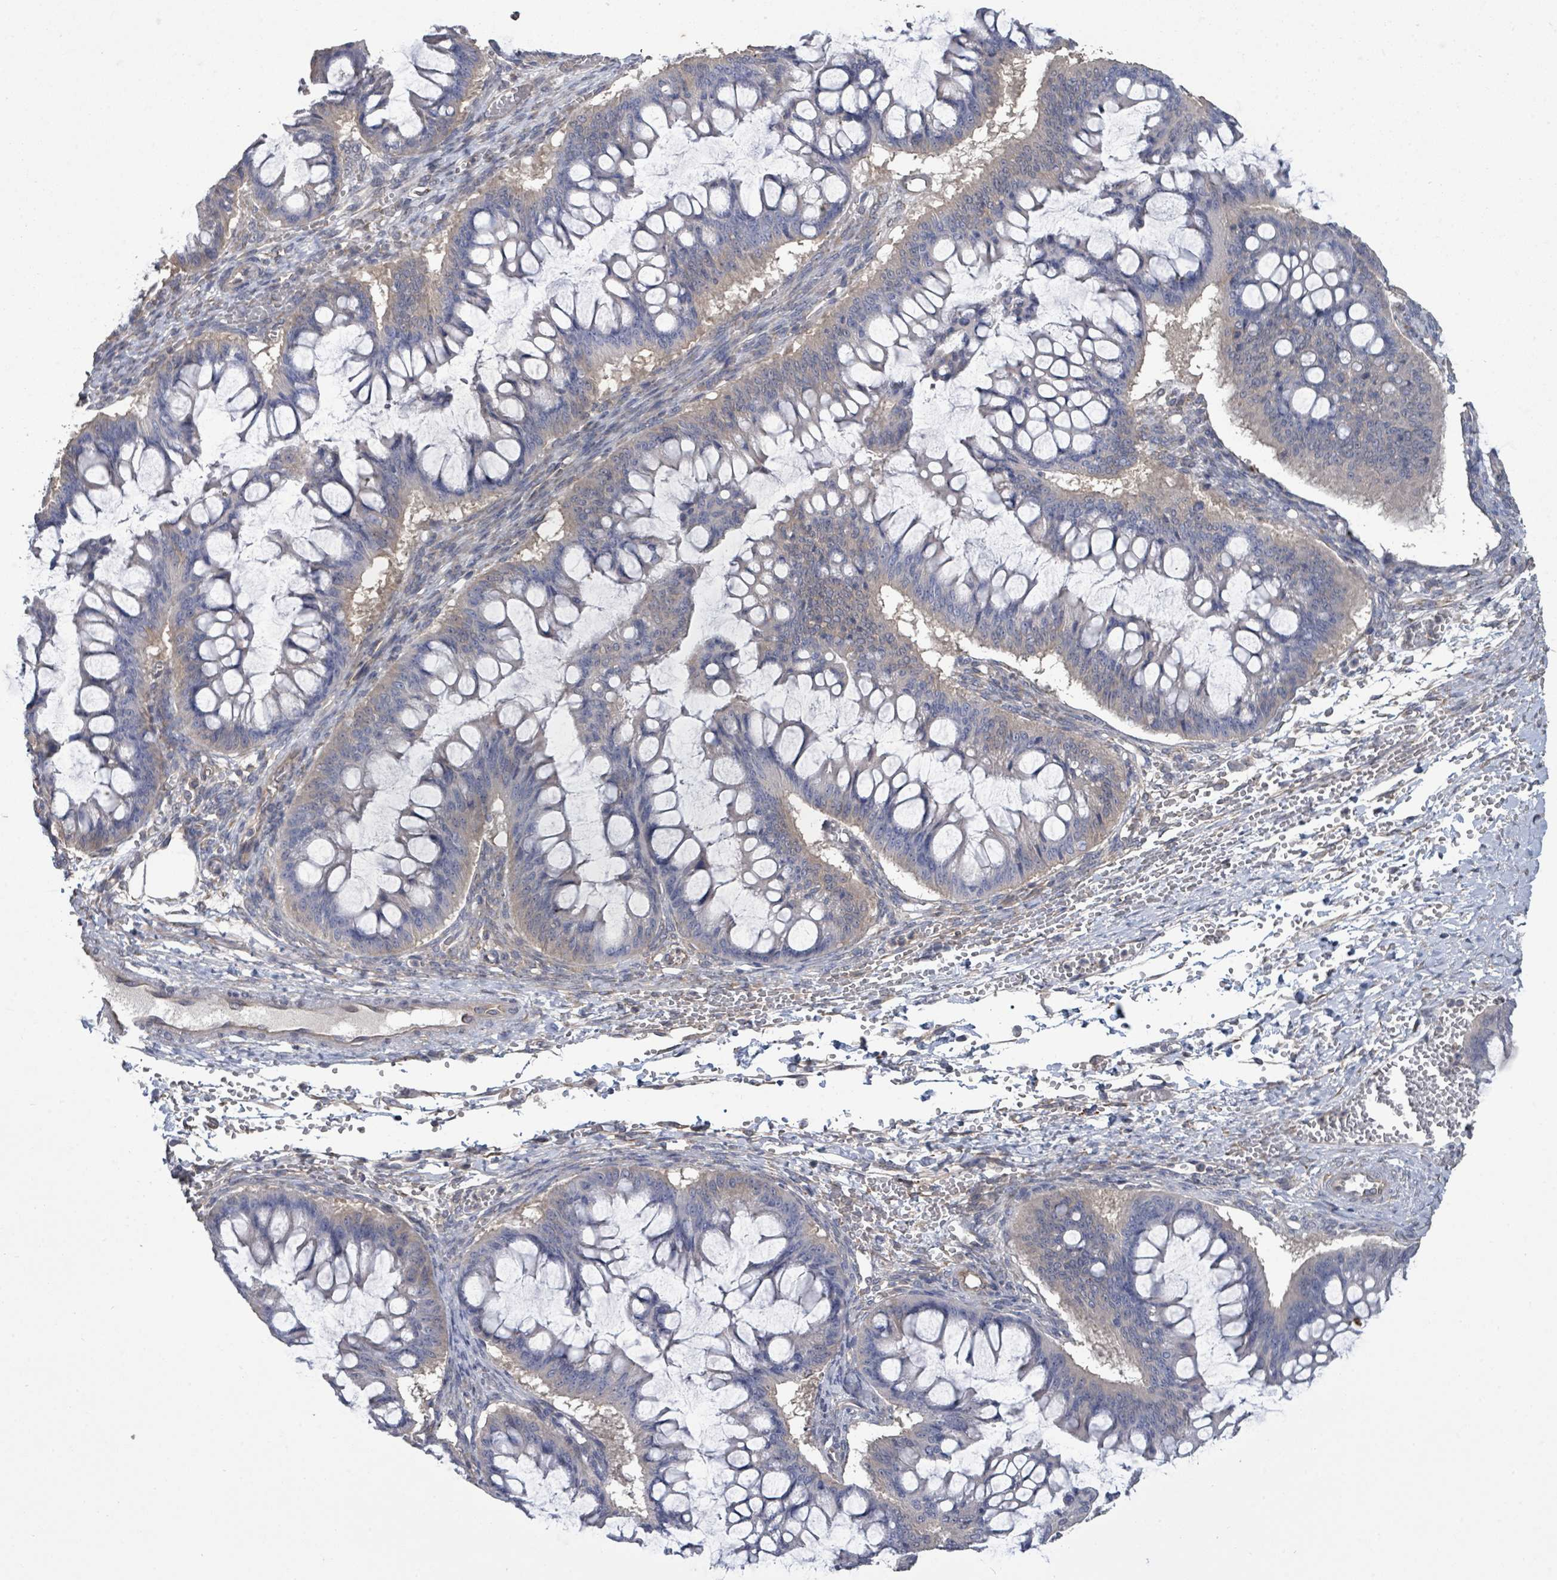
{"staining": {"intensity": "weak", "quantity": "<25%", "location": "cytoplasmic/membranous"}, "tissue": "ovarian cancer", "cell_type": "Tumor cells", "image_type": "cancer", "snomed": [{"axis": "morphology", "description": "Cystadenocarcinoma, mucinous, NOS"}, {"axis": "topography", "description": "Ovary"}], "caption": "A histopathology image of human ovarian mucinous cystadenocarcinoma is negative for staining in tumor cells.", "gene": "SLC9A7", "patient": {"sex": "female", "age": 73}}